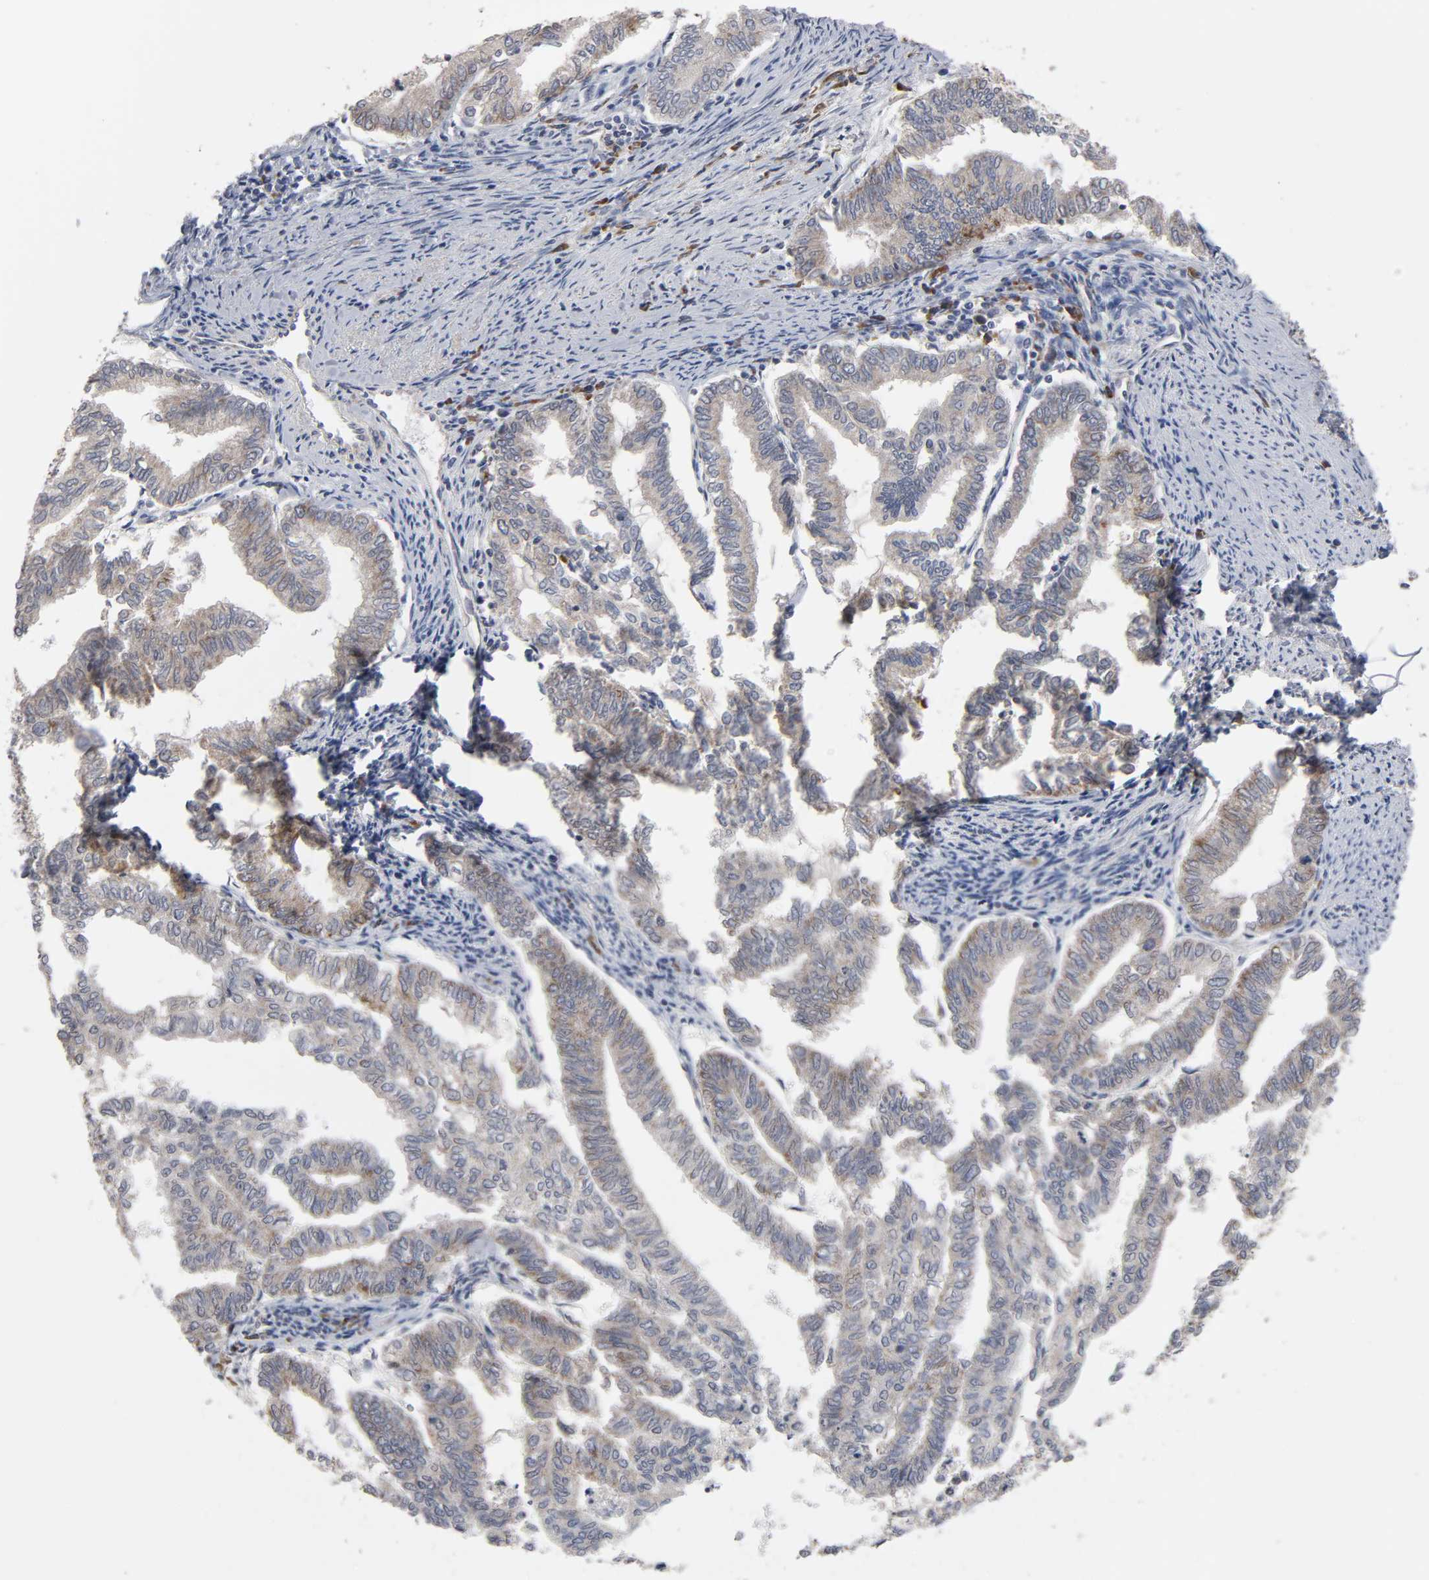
{"staining": {"intensity": "weak", "quantity": ">75%", "location": "cytoplasmic/membranous"}, "tissue": "endometrial cancer", "cell_type": "Tumor cells", "image_type": "cancer", "snomed": [{"axis": "morphology", "description": "Adenocarcinoma, NOS"}, {"axis": "topography", "description": "Endometrium"}], "caption": "A brown stain highlights weak cytoplasmic/membranous expression of a protein in human endometrial adenocarcinoma tumor cells. (DAB = brown stain, brightfield microscopy at high magnification).", "gene": "IL4R", "patient": {"sex": "female", "age": 79}}